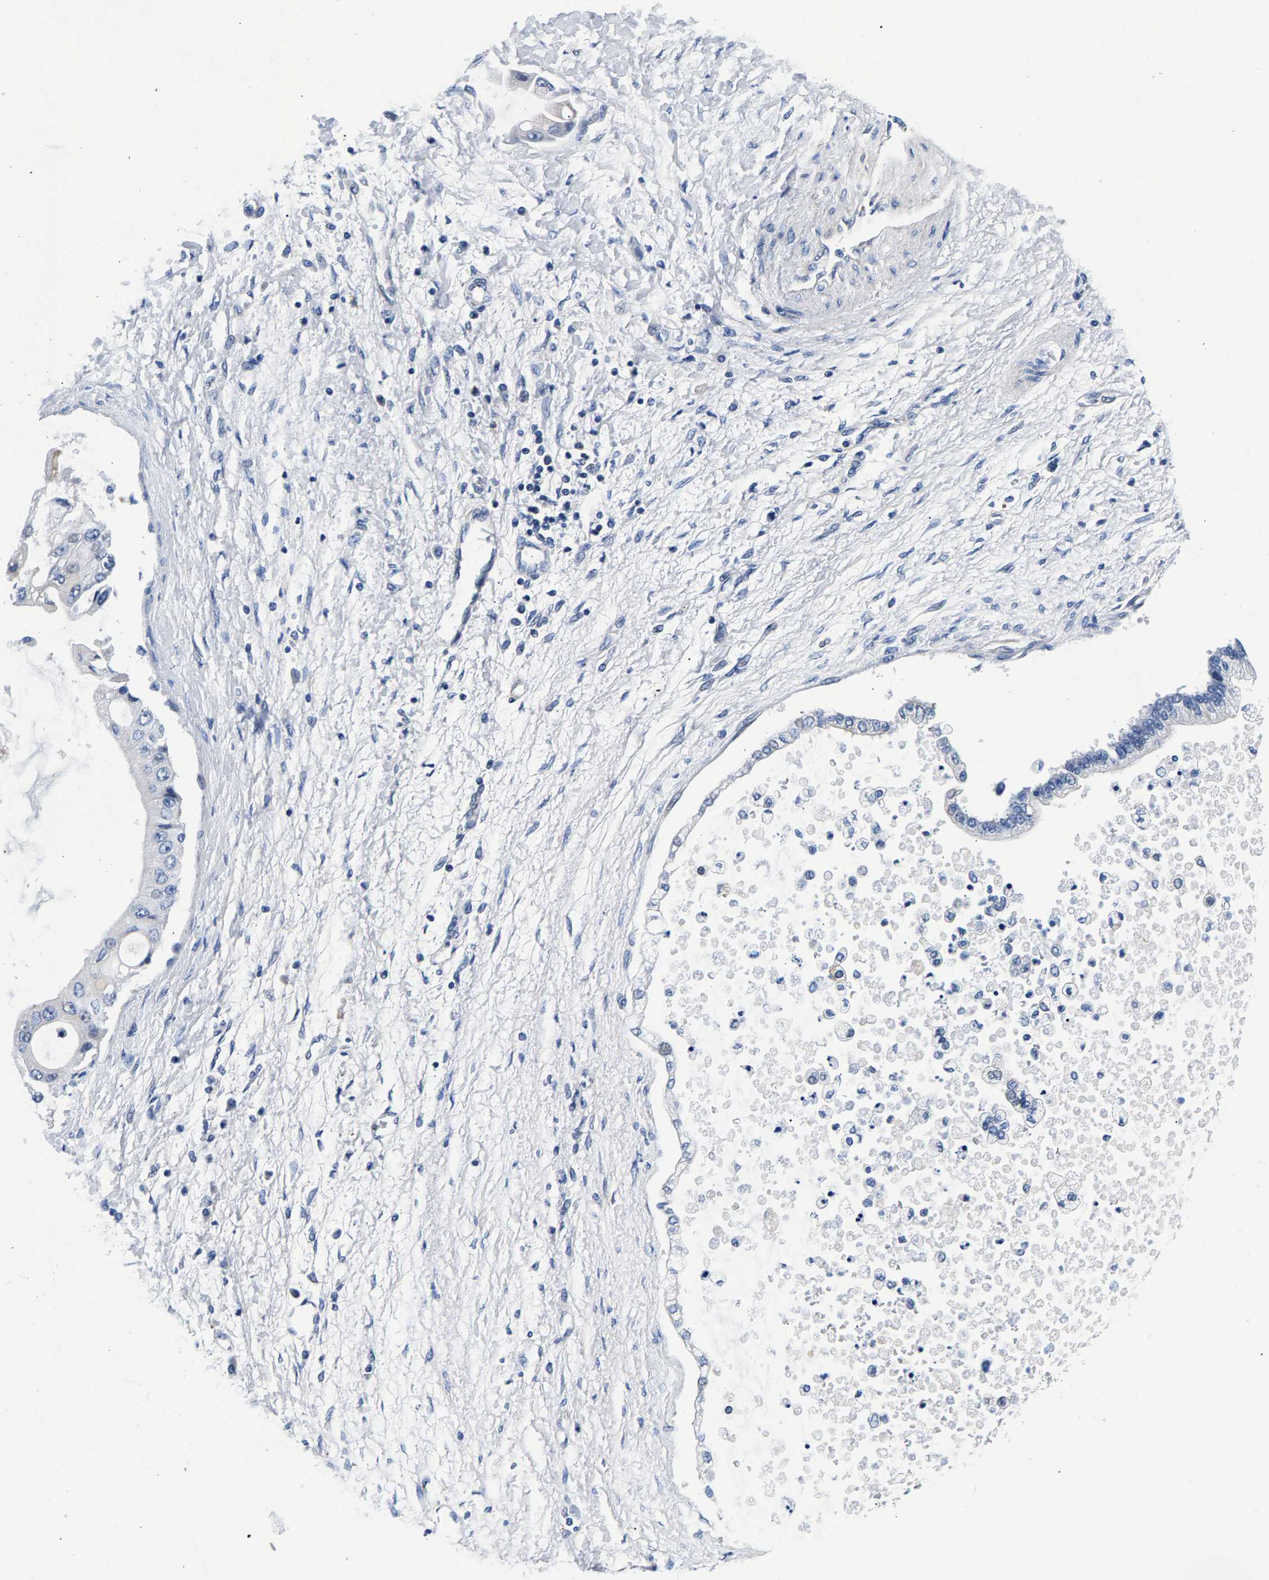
{"staining": {"intensity": "negative", "quantity": "none", "location": "none"}, "tissue": "liver cancer", "cell_type": "Tumor cells", "image_type": "cancer", "snomed": [{"axis": "morphology", "description": "Cholangiocarcinoma"}, {"axis": "topography", "description": "Liver"}], "caption": "Immunohistochemistry histopathology image of liver cholangiocarcinoma stained for a protein (brown), which reveals no staining in tumor cells.", "gene": "P2RY4", "patient": {"sex": "male", "age": 50}}